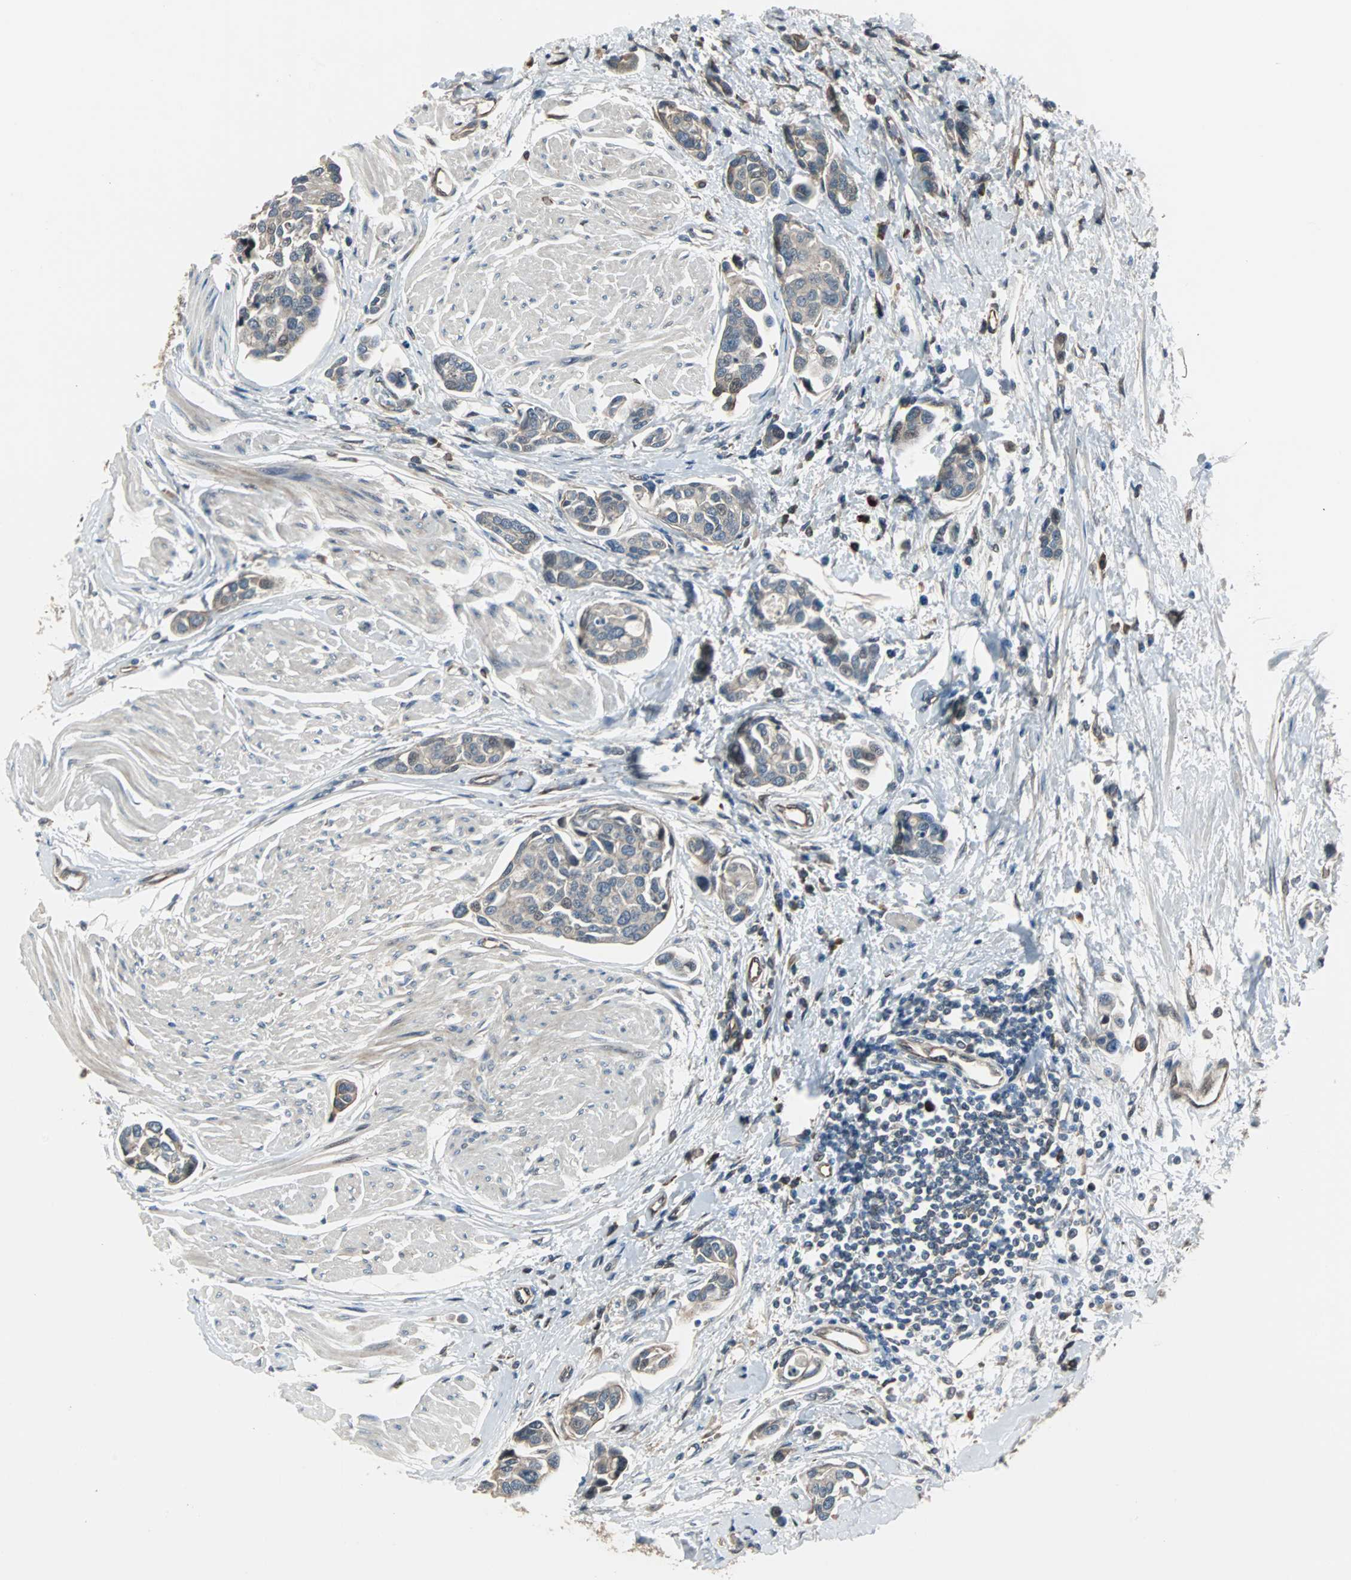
{"staining": {"intensity": "weak", "quantity": "25%-75%", "location": "cytoplasmic/membranous"}, "tissue": "urothelial cancer", "cell_type": "Tumor cells", "image_type": "cancer", "snomed": [{"axis": "morphology", "description": "Urothelial carcinoma, High grade"}, {"axis": "topography", "description": "Urinary bladder"}], "caption": "Urothelial carcinoma (high-grade) stained with a brown dye exhibits weak cytoplasmic/membranous positive expression in about 25%-75% of tumor cells.", "gene": "CHP1", "patient": {"sex": "male", "age": 78}}